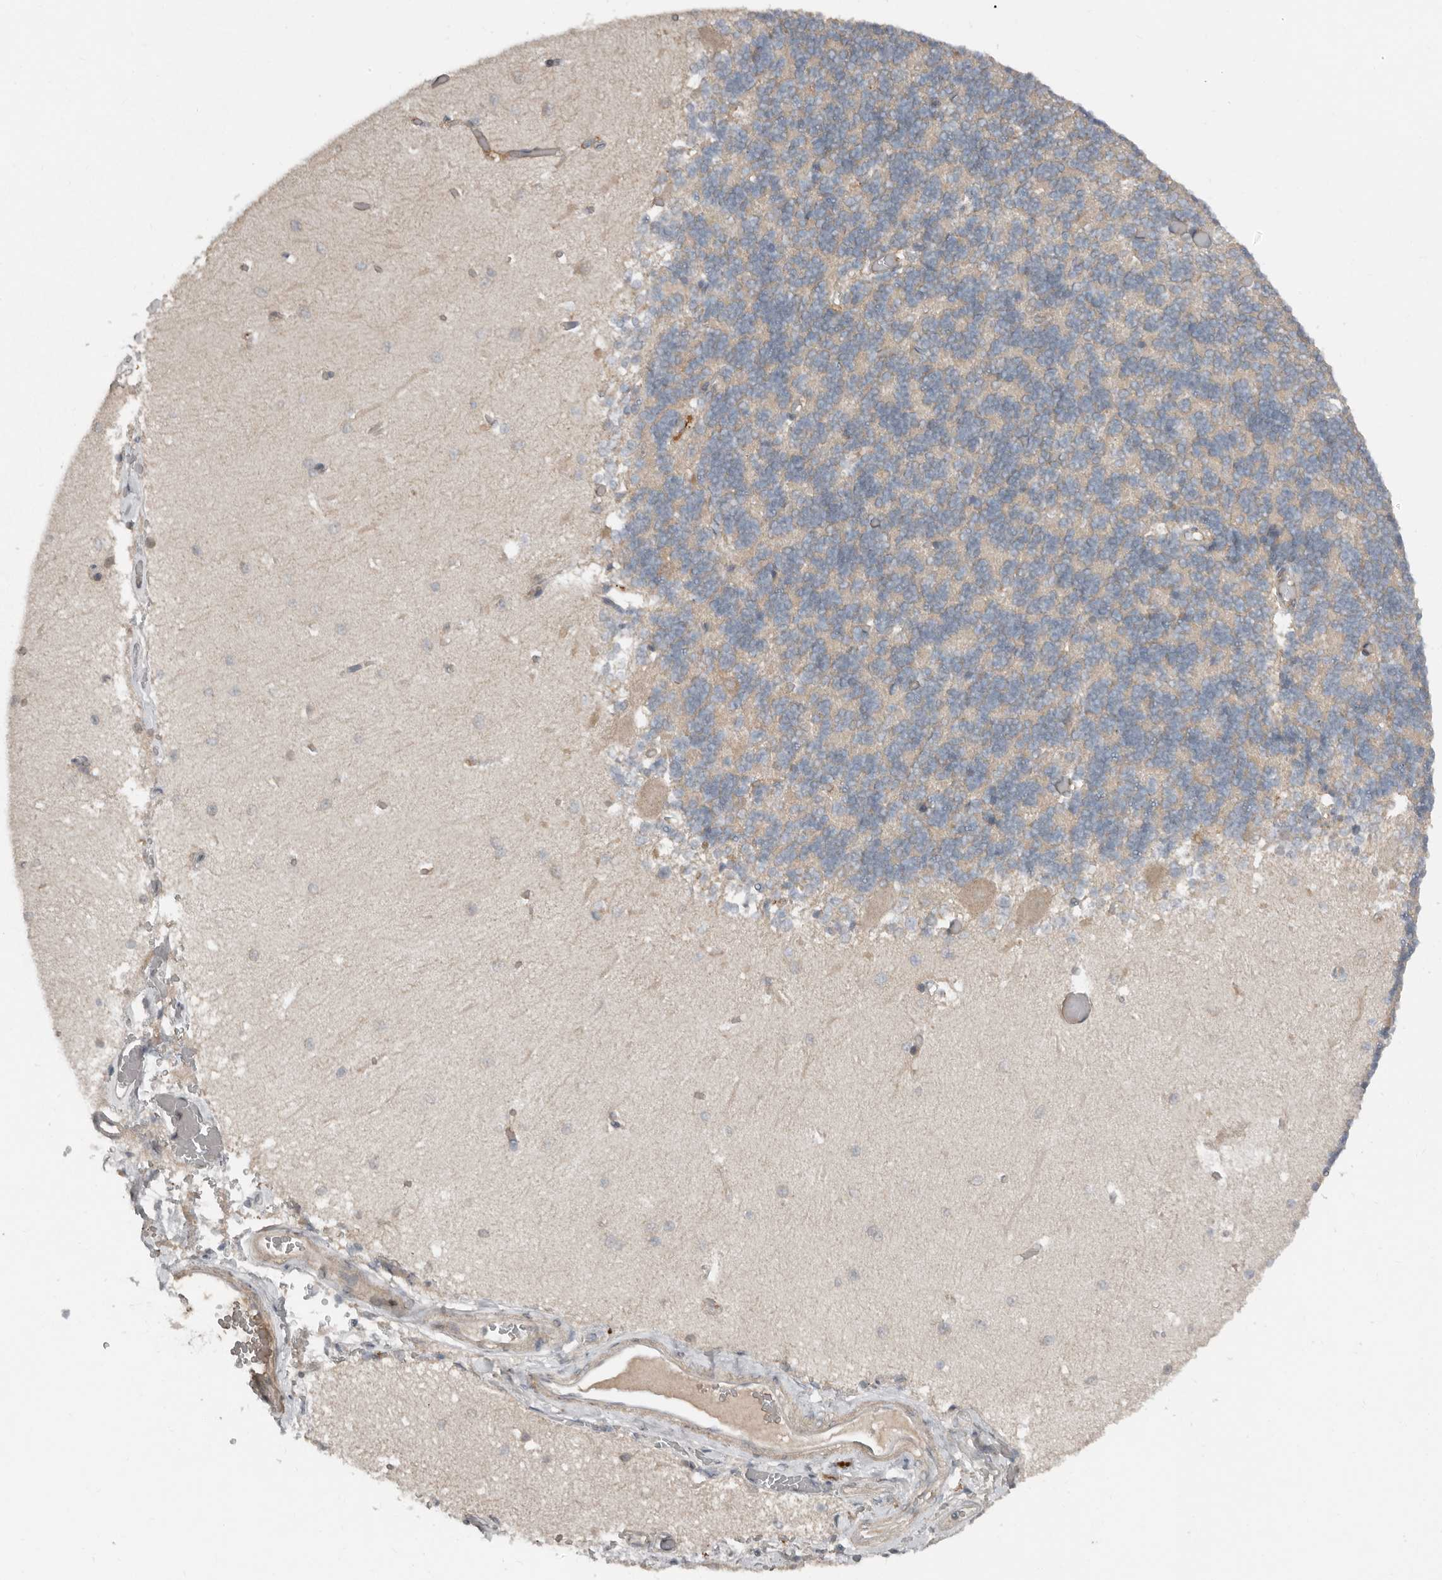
{"staining": {"intensity": "weak", "quantity": "<25%", "location": "cytoplasmic/membranous"}, "tissue": "cerebellum", "cell_type": "Cells in granular layer", "image_type": "normal", "snomed": [{"axis": "morphology", "description": "Normal tissue, NOS"}, {"axis": "topography", "description": "Cerebellum"}], "caption": "High power microscopy histopathology image of an IHC photomicrograph of unremarkable cerebellum, revealing no significant expression in cells in granular layer. The staining was performed using DAB (3,3'-diaminobenzidine) to visualize the protein expression in brown, while the nuclei were stained in blue with hematoxylin (Magnification: 20x).", "gene": "TEAD3", "patient": {"sex": "male", "age": 37}}